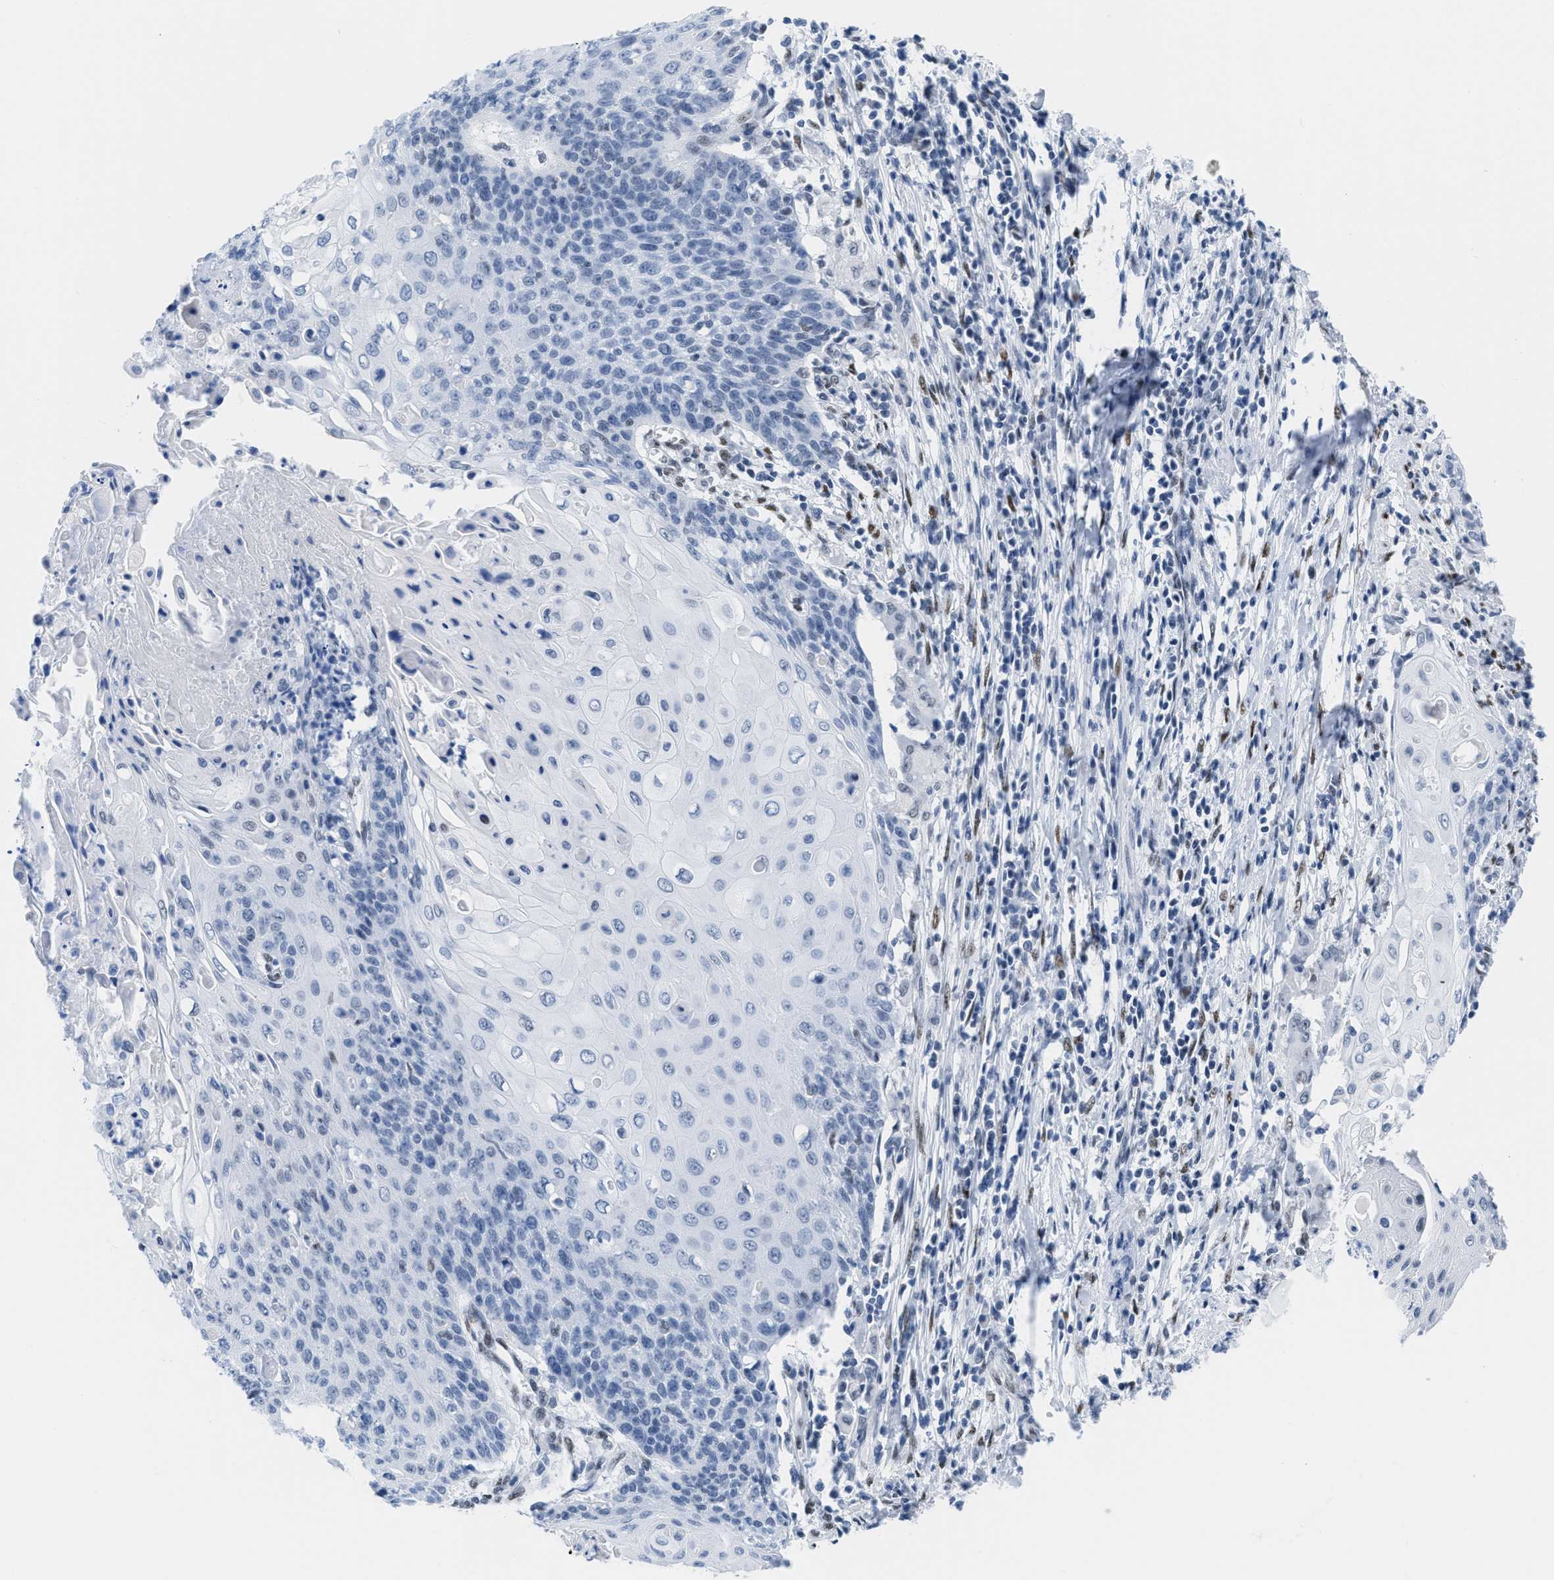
{"staining": {"intensity": "negative", "quantity": "none", "location": "none"}, "tissue": "cervical cancer", "cell_type": "Tumor cells", "image_type": "cancer", "snomed": [{"axis": "morphology", "description": "Squamous cell carcinoma, NOS"}, {"axis": "topography", "description": "Cervix"}], "caption": "Immunohistochemical staining of cervical cancer demonstrates no significant staining in tumor cells.", "gene": "CTBP1", "patient": {"sex": "female", "age": 39}}